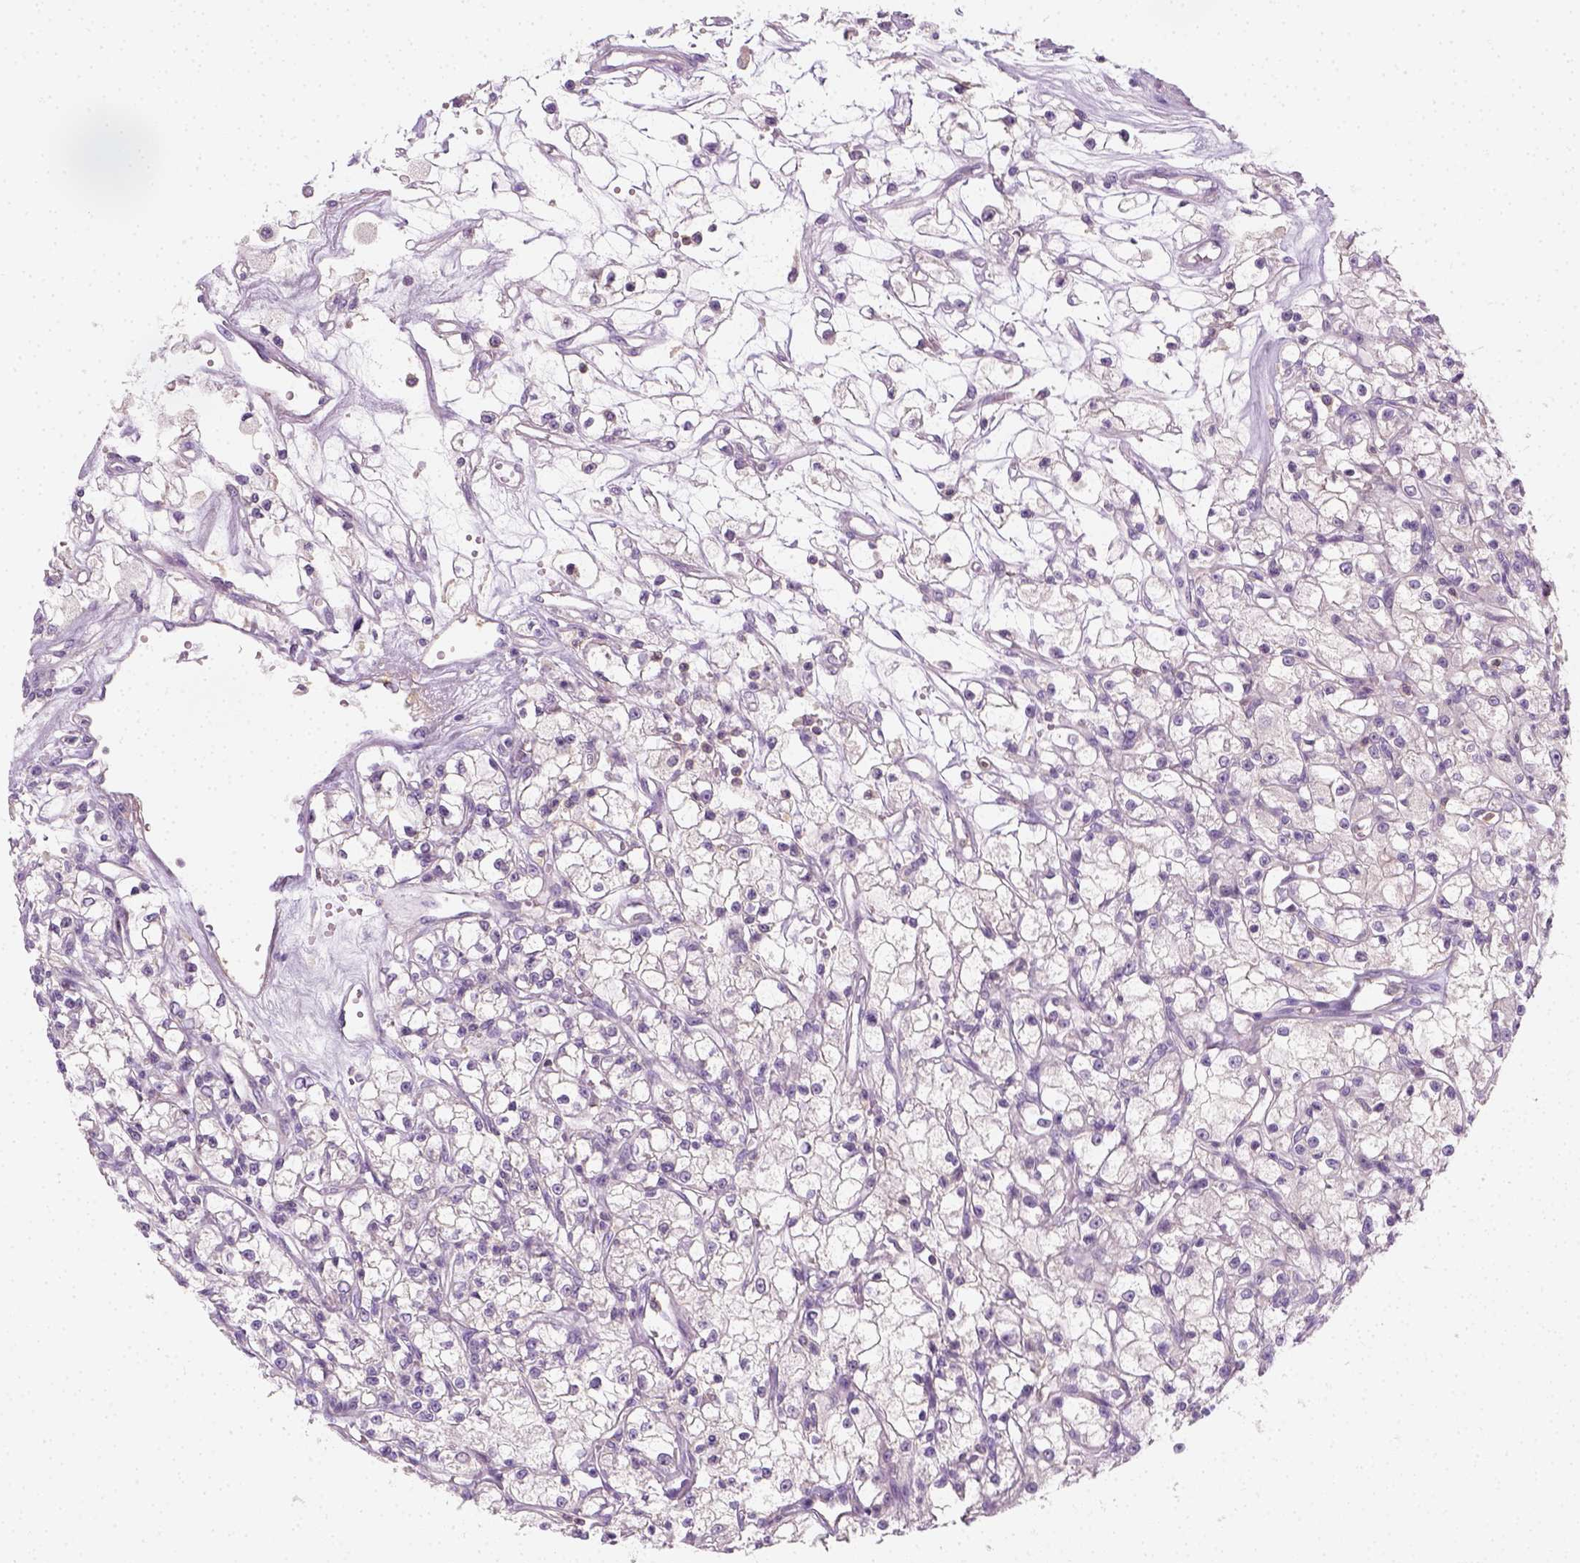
{"staining": {"intensity": "negative", "quantity": "none", "location": "none"}, "tissue": "renal cancer", "cell_type": "Tumor cells", "image_type": "cancer", "snomed": [{"axis": "morphology", "description": "Adenocarcinoma, NOS"}, {"axis": "topography", "description": "Kidney"}], "caption": "Immunohistochemistry of renal cancer (adenocarcinoma) displays no positivity in tumor cells.", "gene": "EPHB1", "patient": {"sex": "female", "age": 59}}